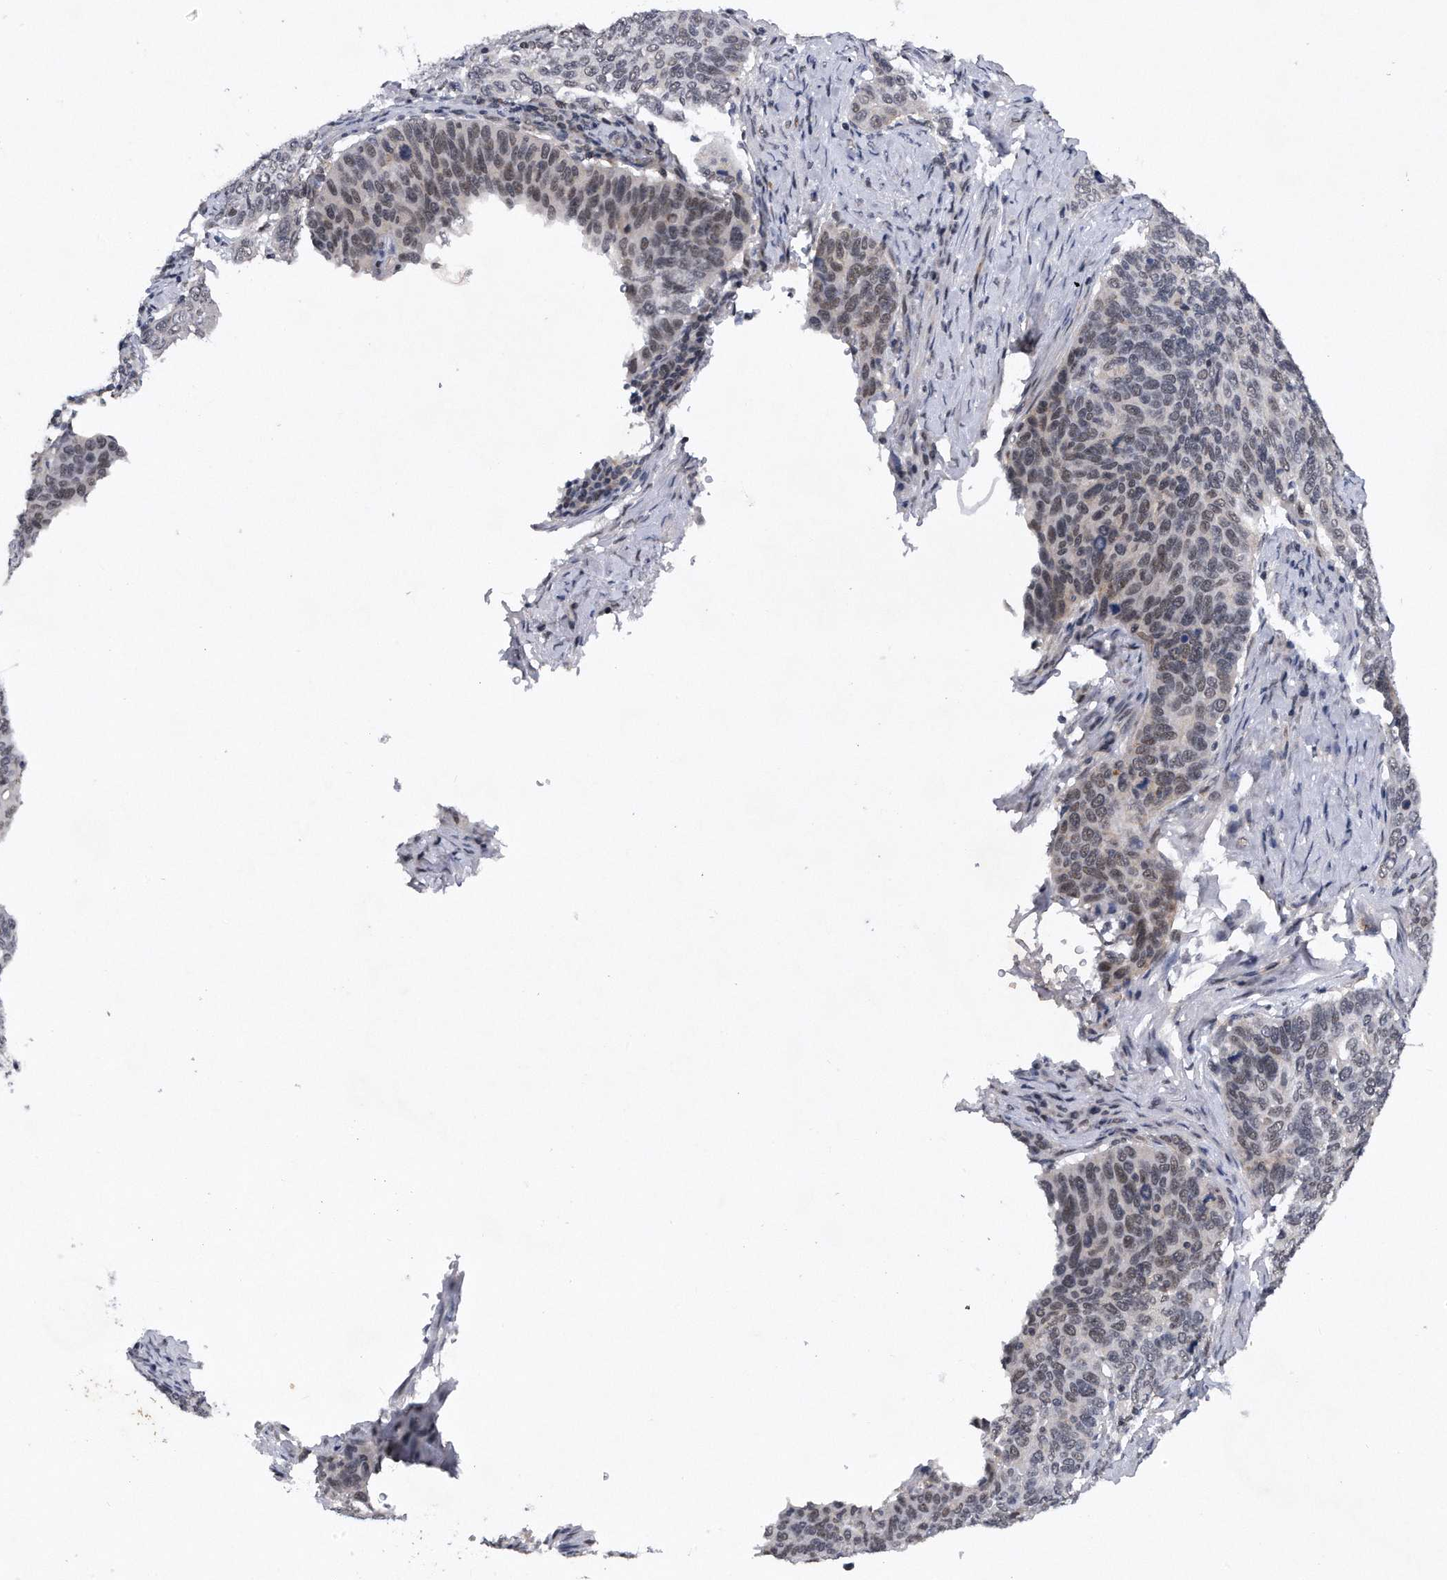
{"staining": {"intensity": "weak", "quantity": "25%-75%", "location": "nuclear"}, "tissue": "cervical cancer", "cell_type": "Tumor cells", "image_type": "cancer", "snomed": [{"axis": "morphology", "description": "Squamous cell carcinoma, NOS"}, {"axis": "topography", "description": "Cervix"}], "caption": "Protein staining displays weak nuclear positivity in about 25%-75% of tumor cells in squamous cell carcinoma (cervical). (DAB (3,3'-diaminobenzidine) IHC with brightfield microscopy, high magnification).", "gene": "VIRMA", "patient": {"sex": "female", "age": 60}}